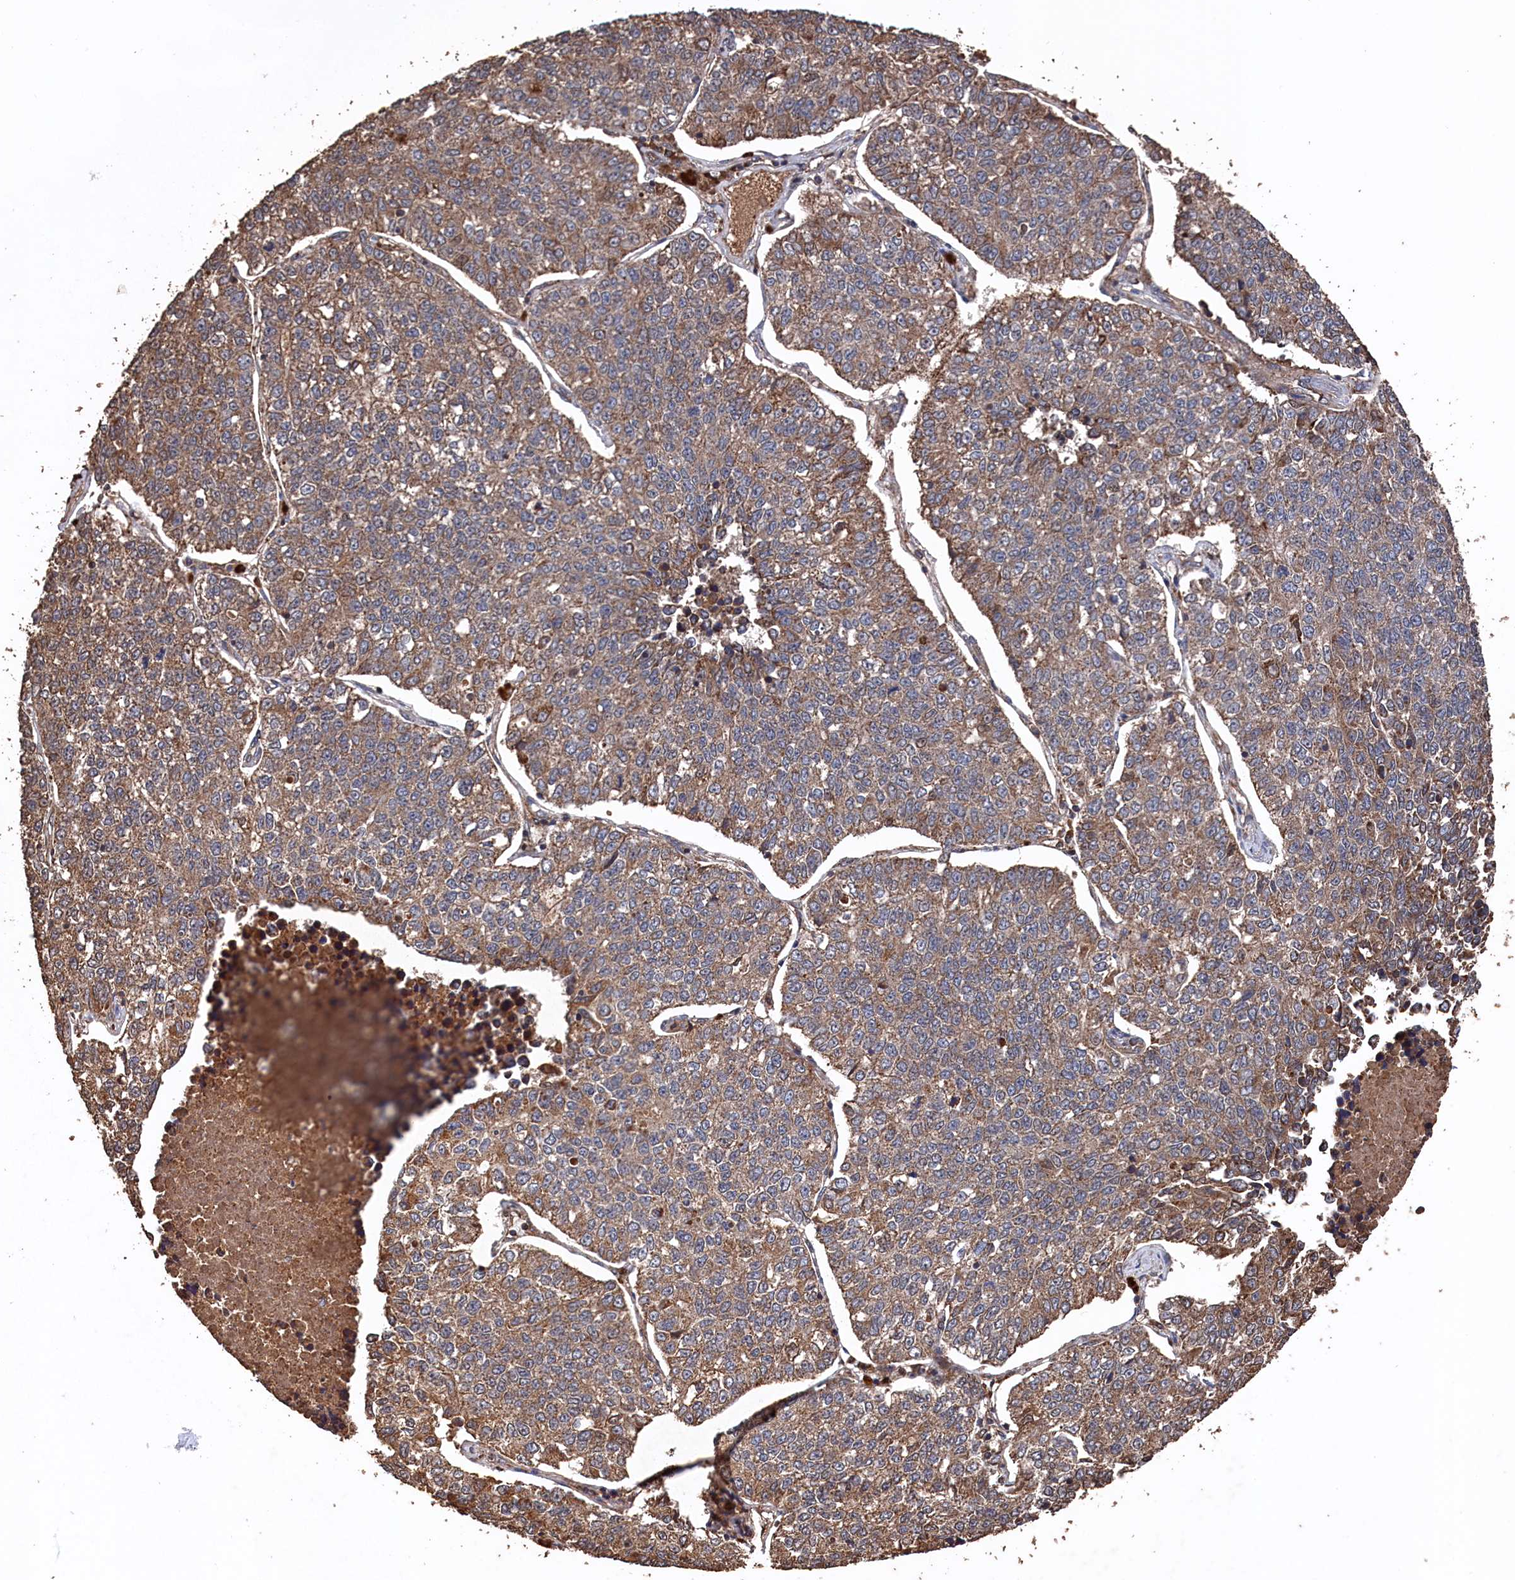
{"staining": {"intensity": "moderate", "quantity": "25%-75%", "location": "cytoplasmic/membranous"}, "tissue": "lung cancer", "cell_type": "Tumor cells", "image_type": "cancer", "snomed": [{"axis": "morphology", "description": "Adenocarcinoma, NOS"}, {"axis": "topography", "description": "Lung"}], "caption": "Immunohistochemical staining of human lung cancer (adenocarcinoma) shows medium levels of moderate cytoplasmic/membranous positivity in approximately 25%-75% of tumor cells.", "gene": "SNX33", "patient": {"sex": "male", "age": 49}}